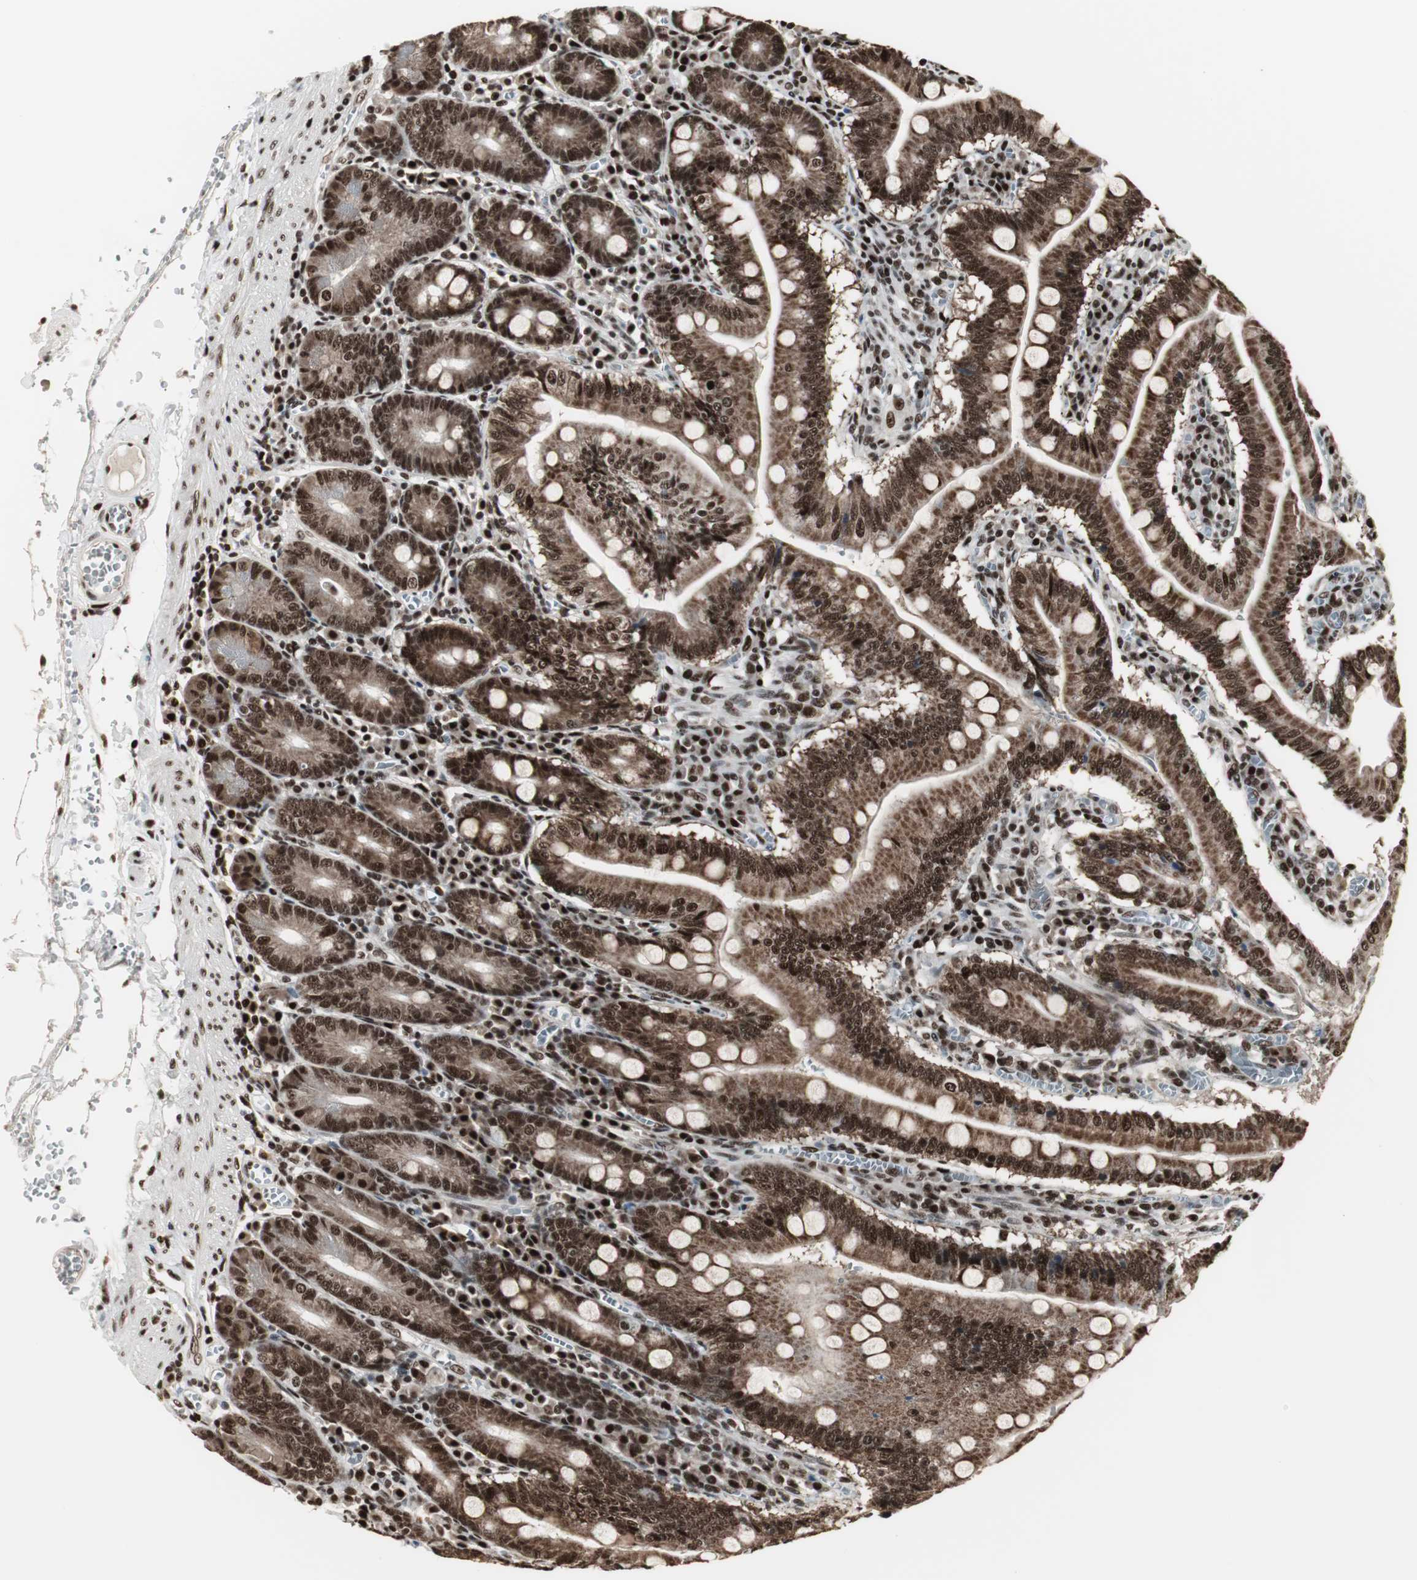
{"staining": {"intensity": "strong", "quantity": ">75%", "location": "cytoplasmic/membranous,nuclear"}, "tissue": "small intestine", "cell_type": "Glandular cells", "image_type": "normal", "snomed": [{"axis": "morphology", "description": "Normal tissue, NOS"}, {"axis": "topography", "description": "Small intestine"}], "caption": "Strong cytoplasmic/membranous,nuclear protein expression is present in approximately >75% of glandular cells in small intestine.", "gene": "PARN", "patient": {"sex": "male", "age": 71}}